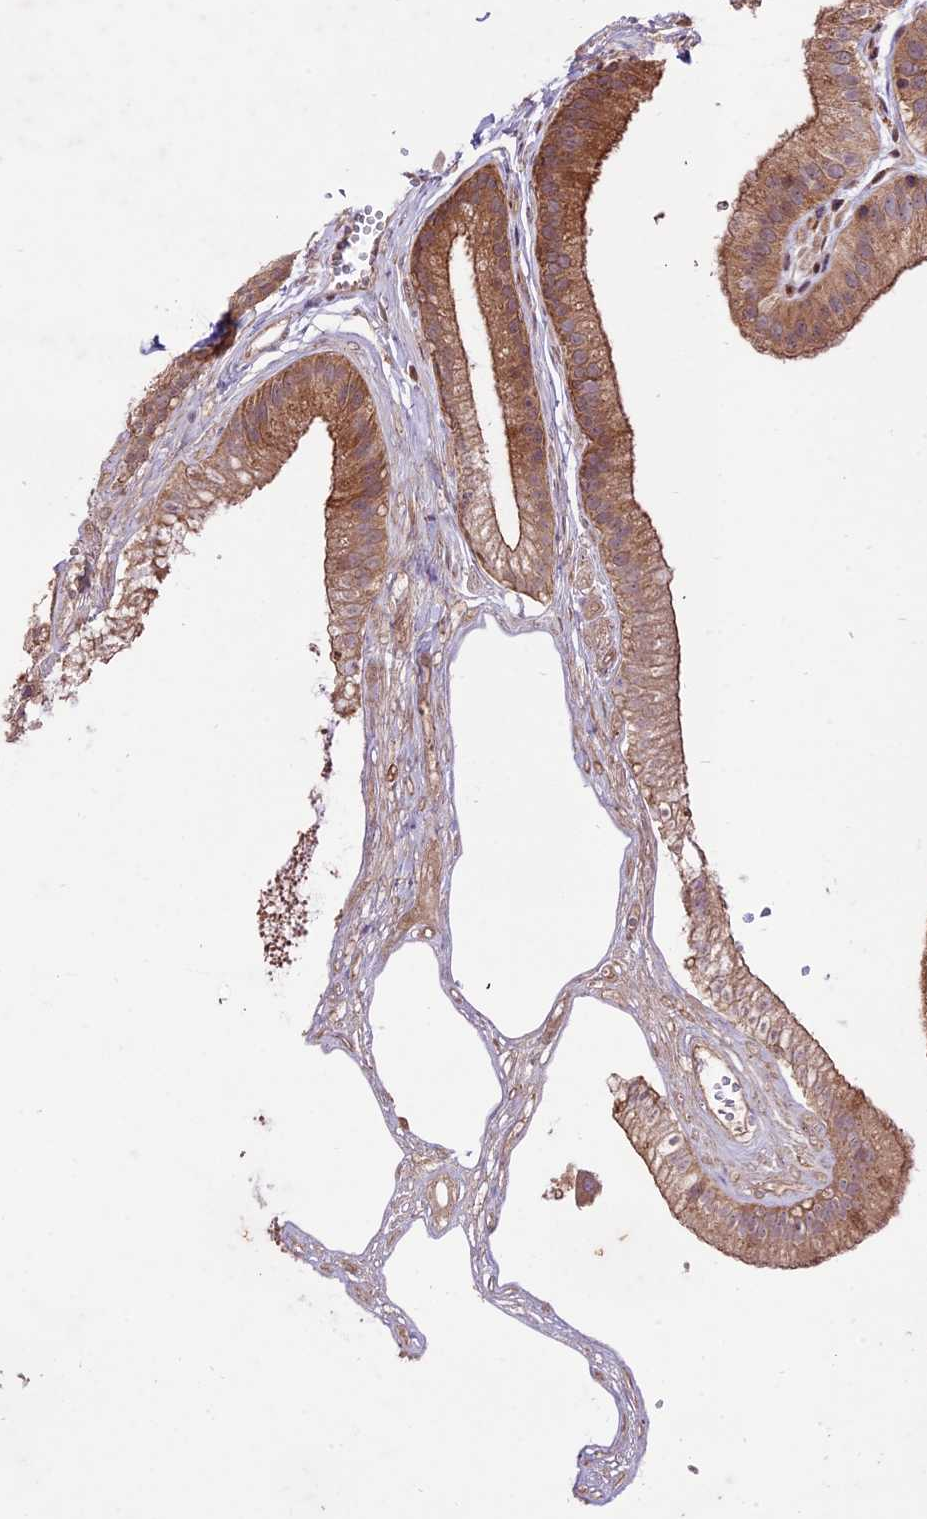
{"staining": {"intensity": "moderate", "quantity": ">75%", "location": "cytoplasmic/membranous,nuclear"}, "tissue": "gallbladder", "cell_type": "Glandular cells", "image_type": "normal", "snomed": [{"axis": "morphology", "description": "Normal tissue, NOS"}, {"axis": "topography", "description": "Gallbladder"}], "caption": "This histopathology image reveals IHC staining of benign gallbladder, with medium moderate cytoplasmic/membranous,nuclear positivity in about >75% of glandular cells.", "gene": "HDAC5", "patient": {"sex": "female", "age": 54}}